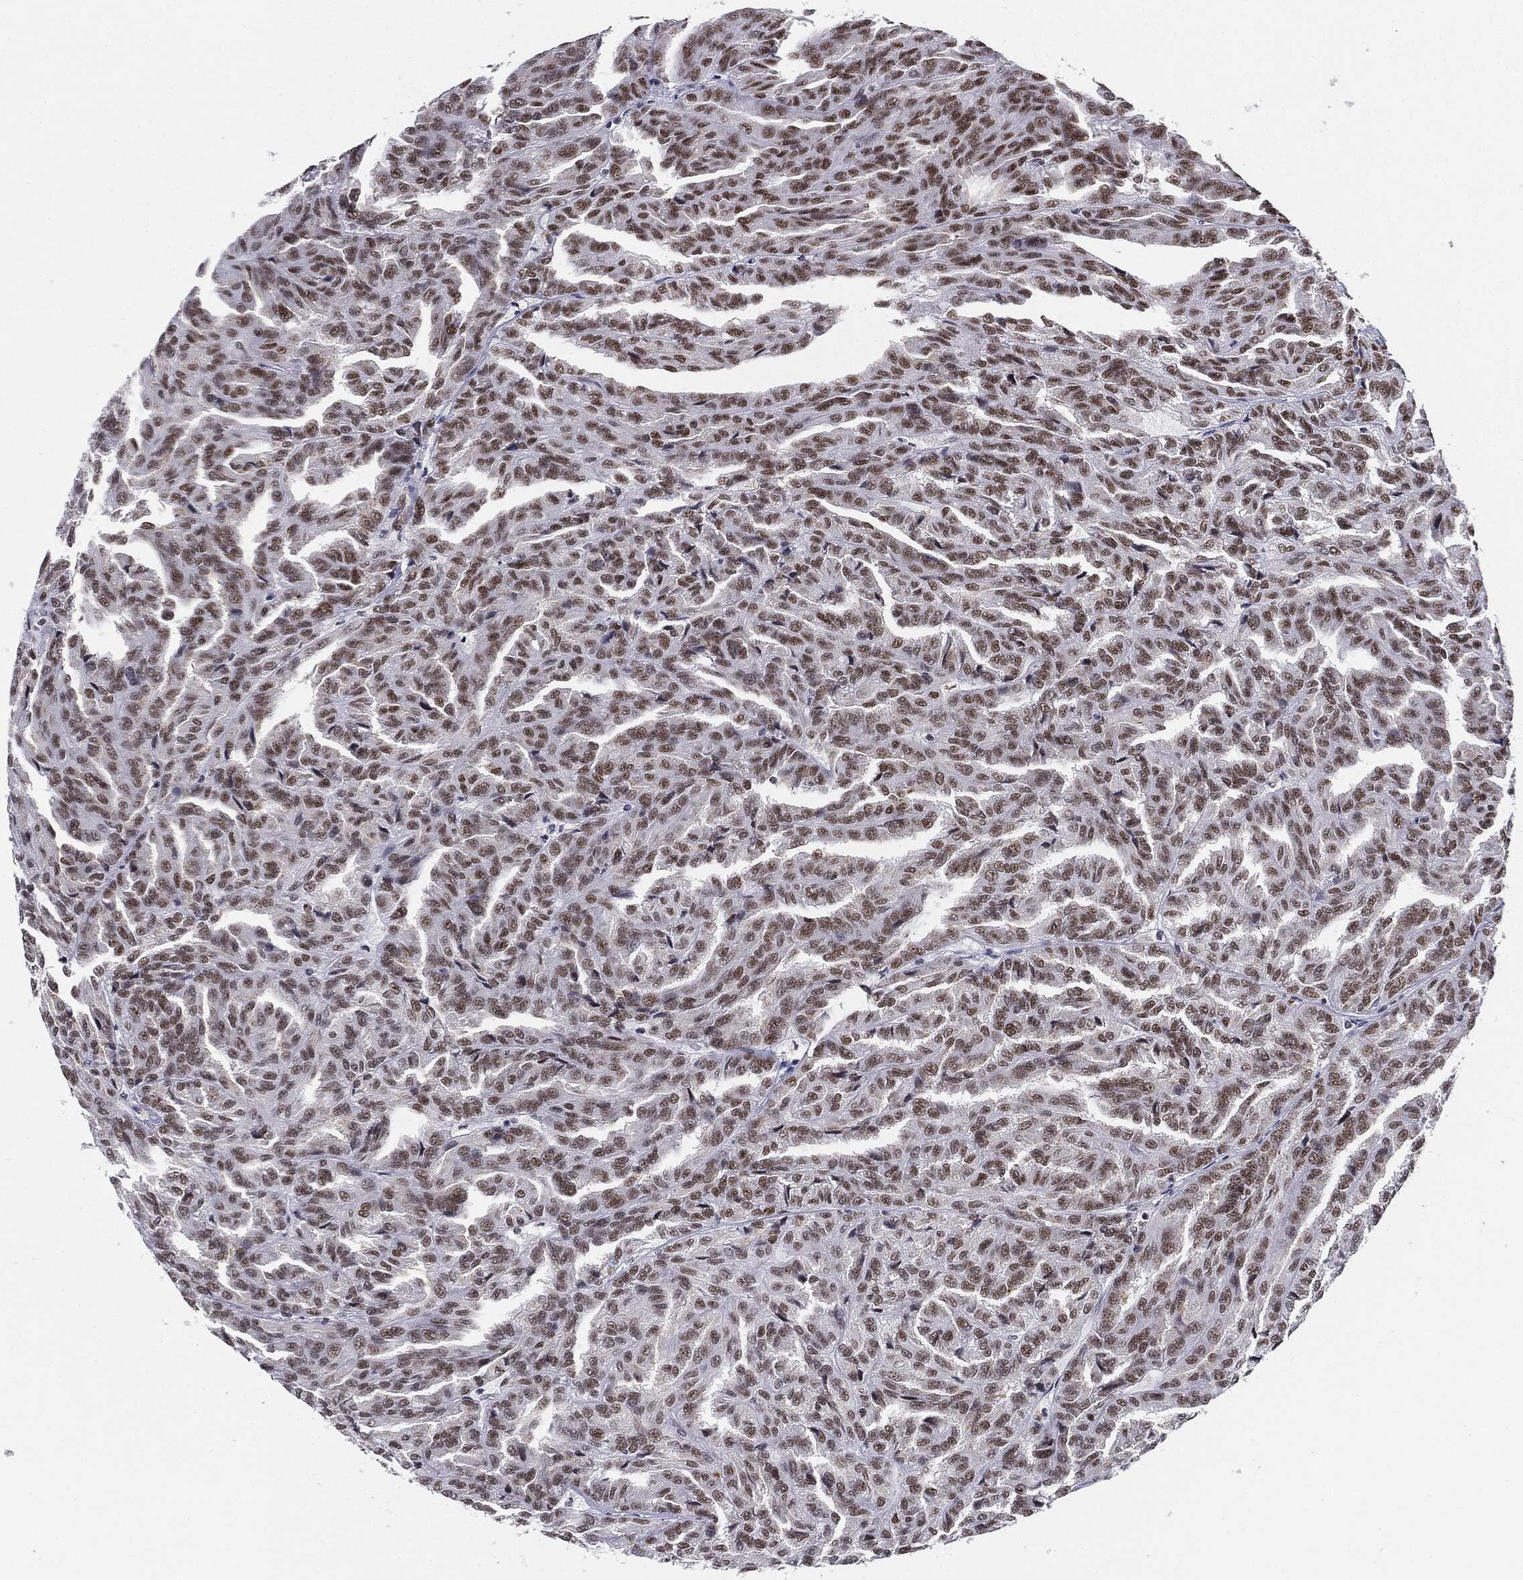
{"staining": {"intensity": "moderate", "quantity": ">75%", "location": "nuclear"}, "tissue": "renal cancer", "cell_type": "Tumor cells", "image_type": "cancer", "snomed": [{"axis": "morphology", "description": "Adenocarcinoma, NOS"}, {"axis": "topography", "description": "Kidney"}], "caption": "Immunohistochemistry photomicrograph of neoplastic tissue: human renal cancer (adenocarcinoma) stained using immunohistochemistry (IHC) displays medium levels of moderate protein expression localized specifically in the nuclear of tumor cells, appearing as a nuclear brown color.", "gene": "MDC1", "patient": {"sex": "male", "age": 79}}